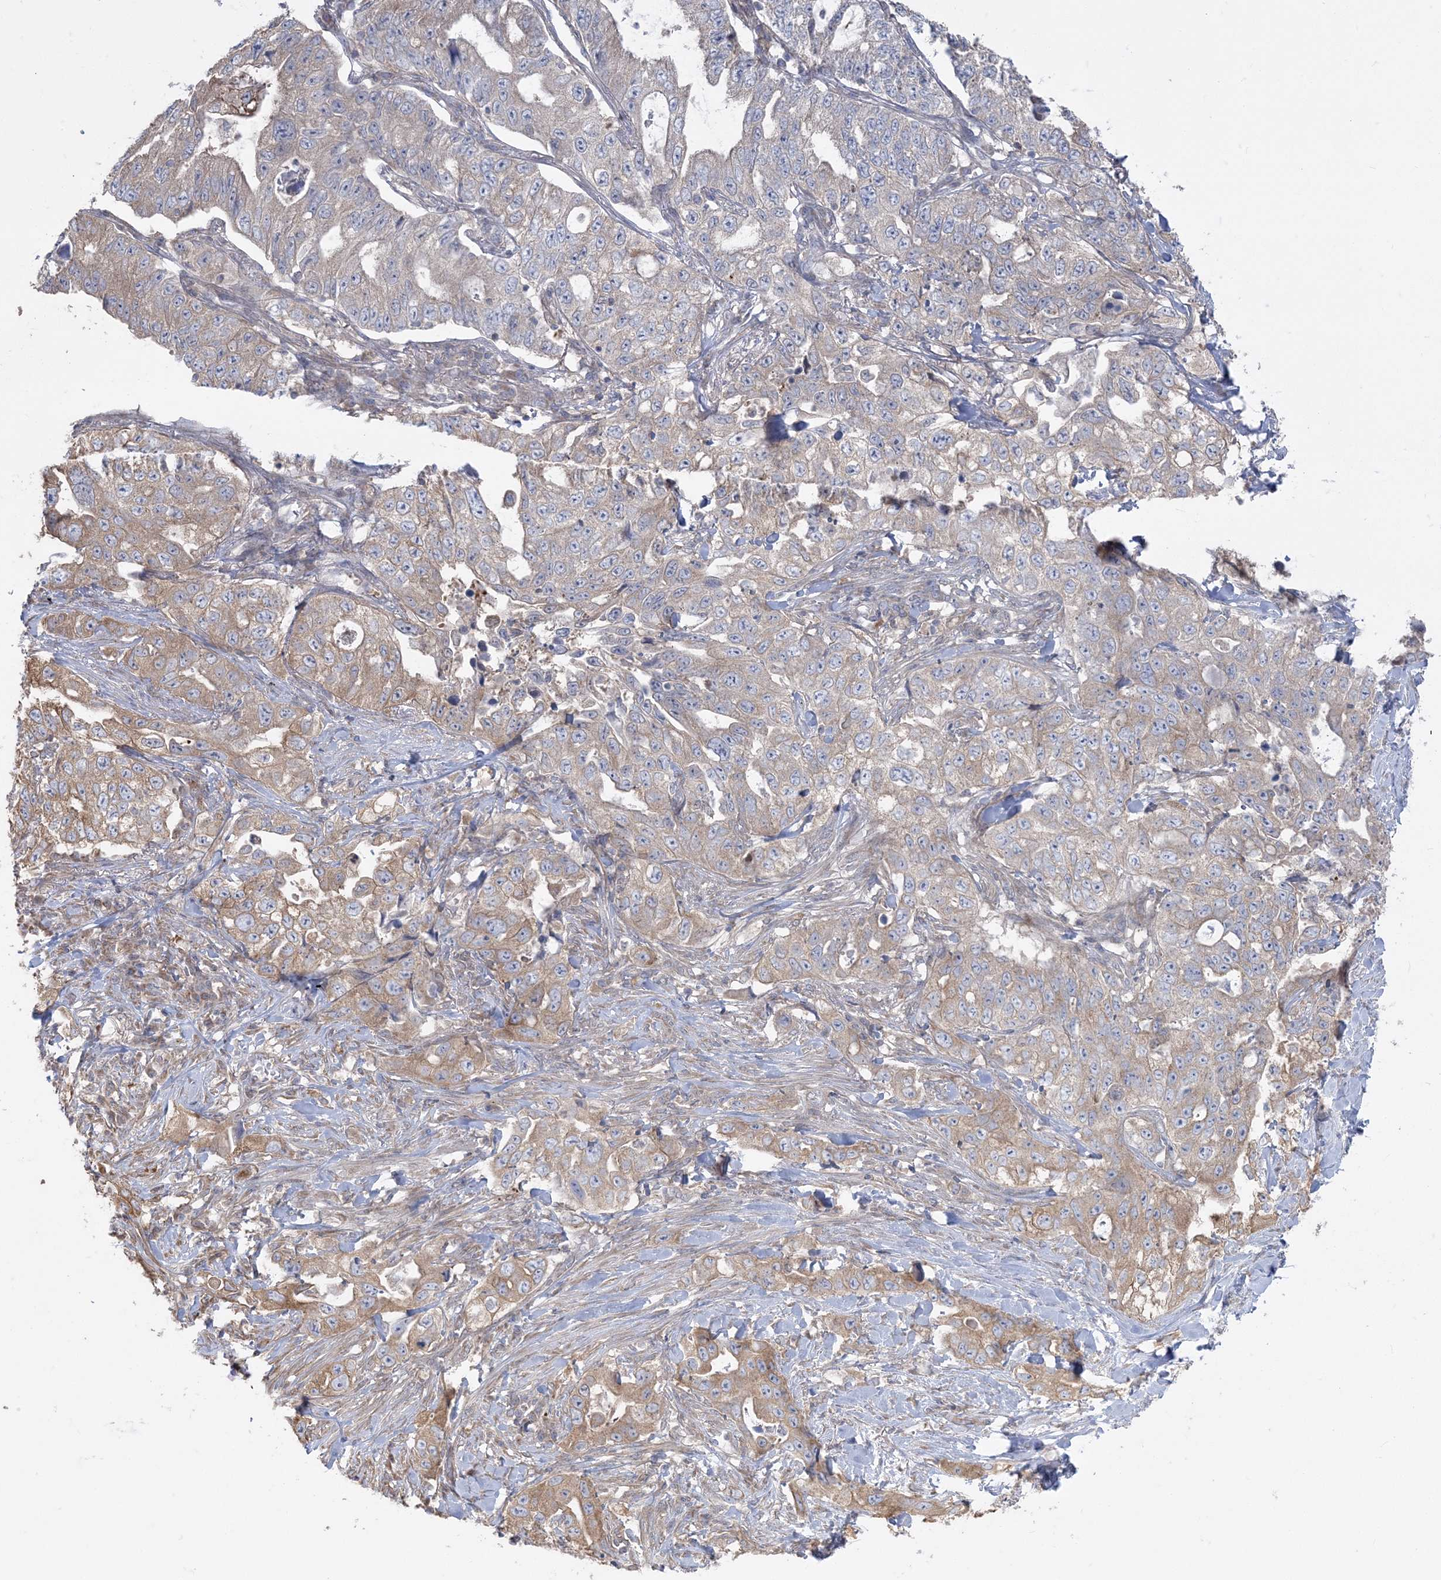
{"staining": {"intensity": "moderate", "quantity": "25%-75%", "location": "cytoplasmic/membranous"}, "tissue": "lung cancer", "cell_type": "Tumor cells", "image_type": "cancer", "snomed": [{"axis": "morphology", "description": "Adenocarcinoma, NOS"}, {"axis": "topography", "description": "Lung"}], "caption": "A brown stain highlights moderate cytoplasmic/membranous positivity of a protein in lung adenocarcinoma tumor cells.", "gene": "ZC3H6", "patient": {"sex": "female", "age": 51}}